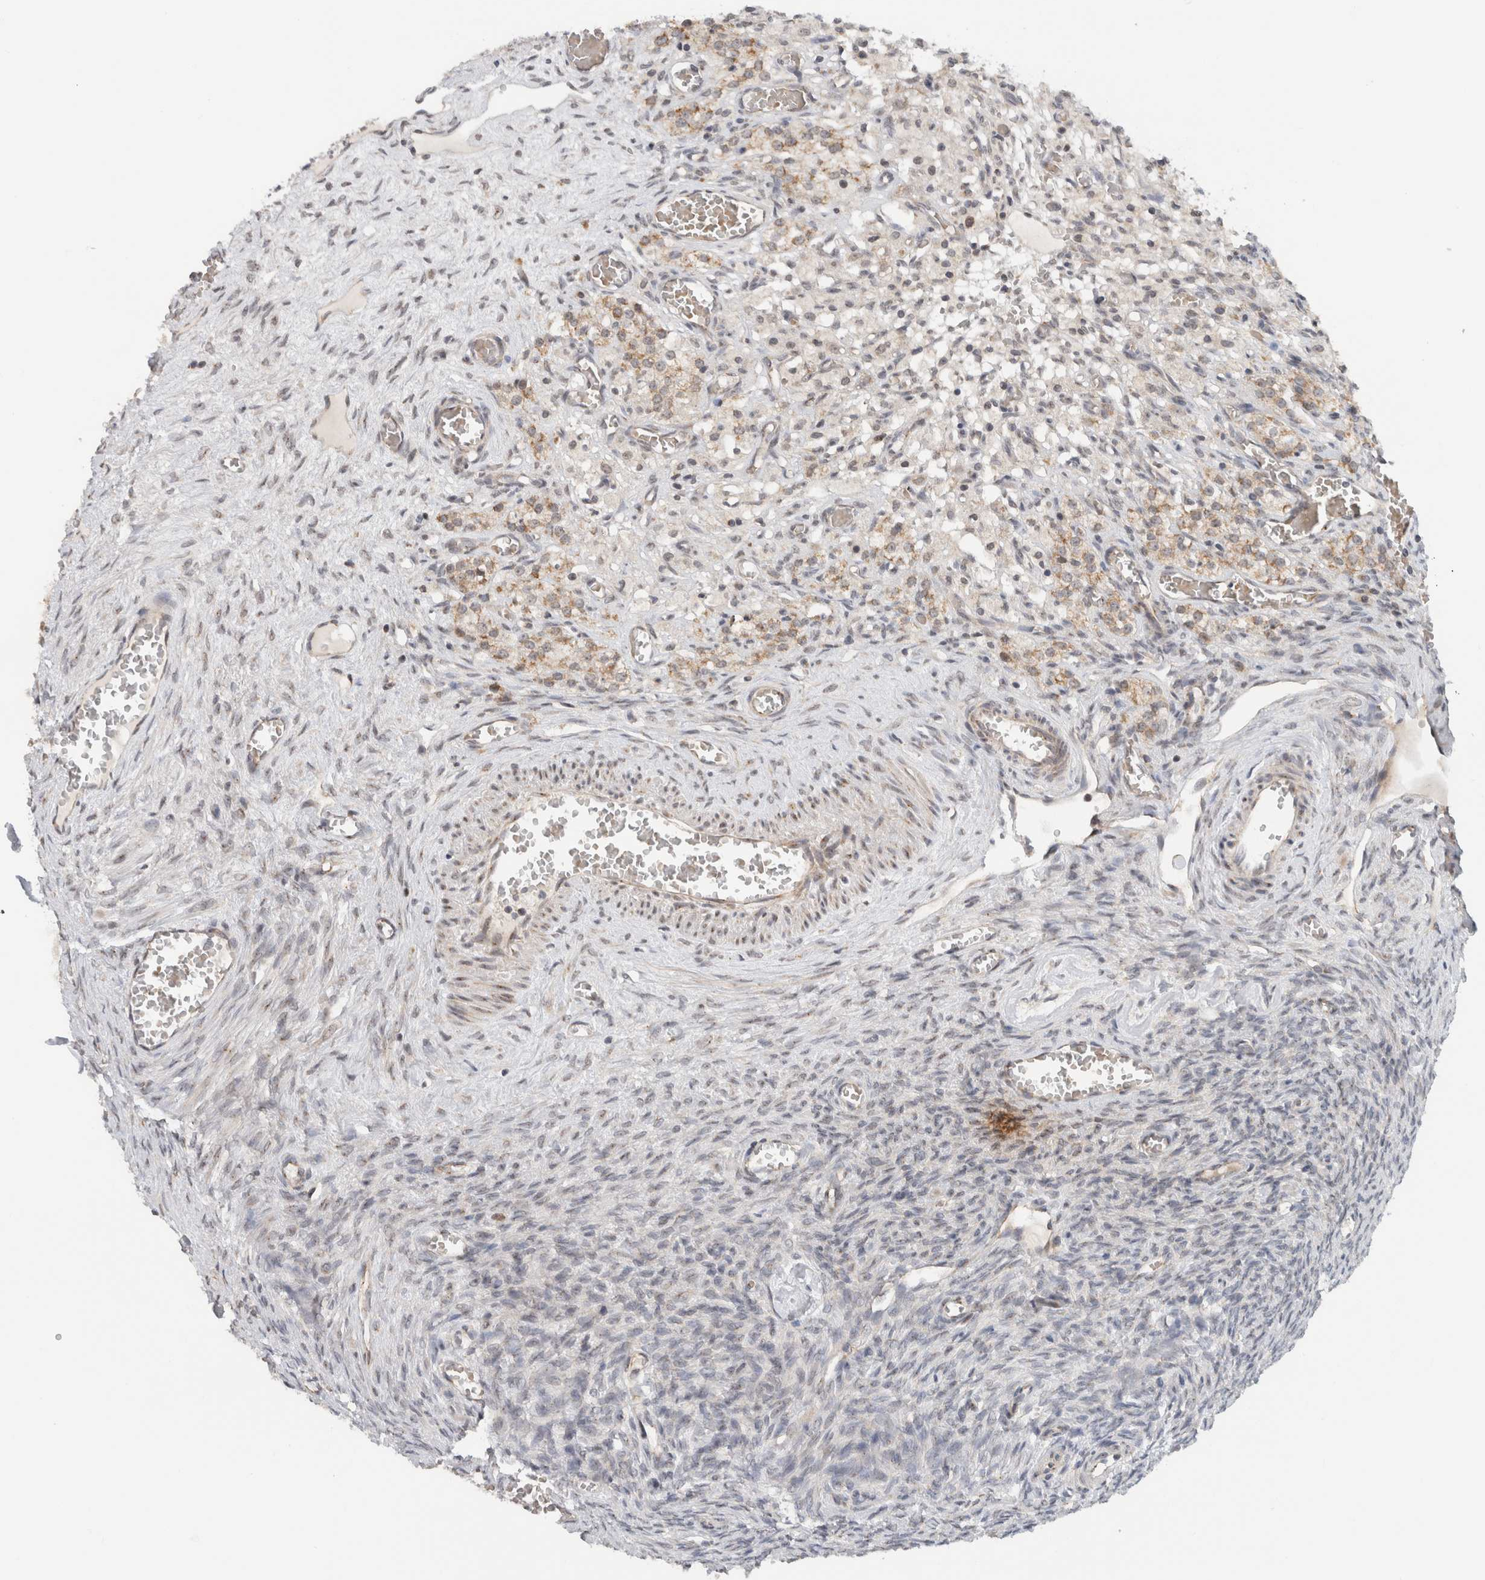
{"staining": {"intensity": "negative", "quantity": "none", "location": "none"}, "tissue": "ovary", "cell_type": "Follicle cells", "image_type": "normal", "snomed": [{"axis": "morphology", "description": "Normal tissue, NOS"}, {"axis": "topography", "description": "Ovary"}], "caption": "Human ovary stained for a protein using IHC reveals no staining in follicle cells.", "gene": "CMC2", "patient": {"sex": "female", "age": 27}}